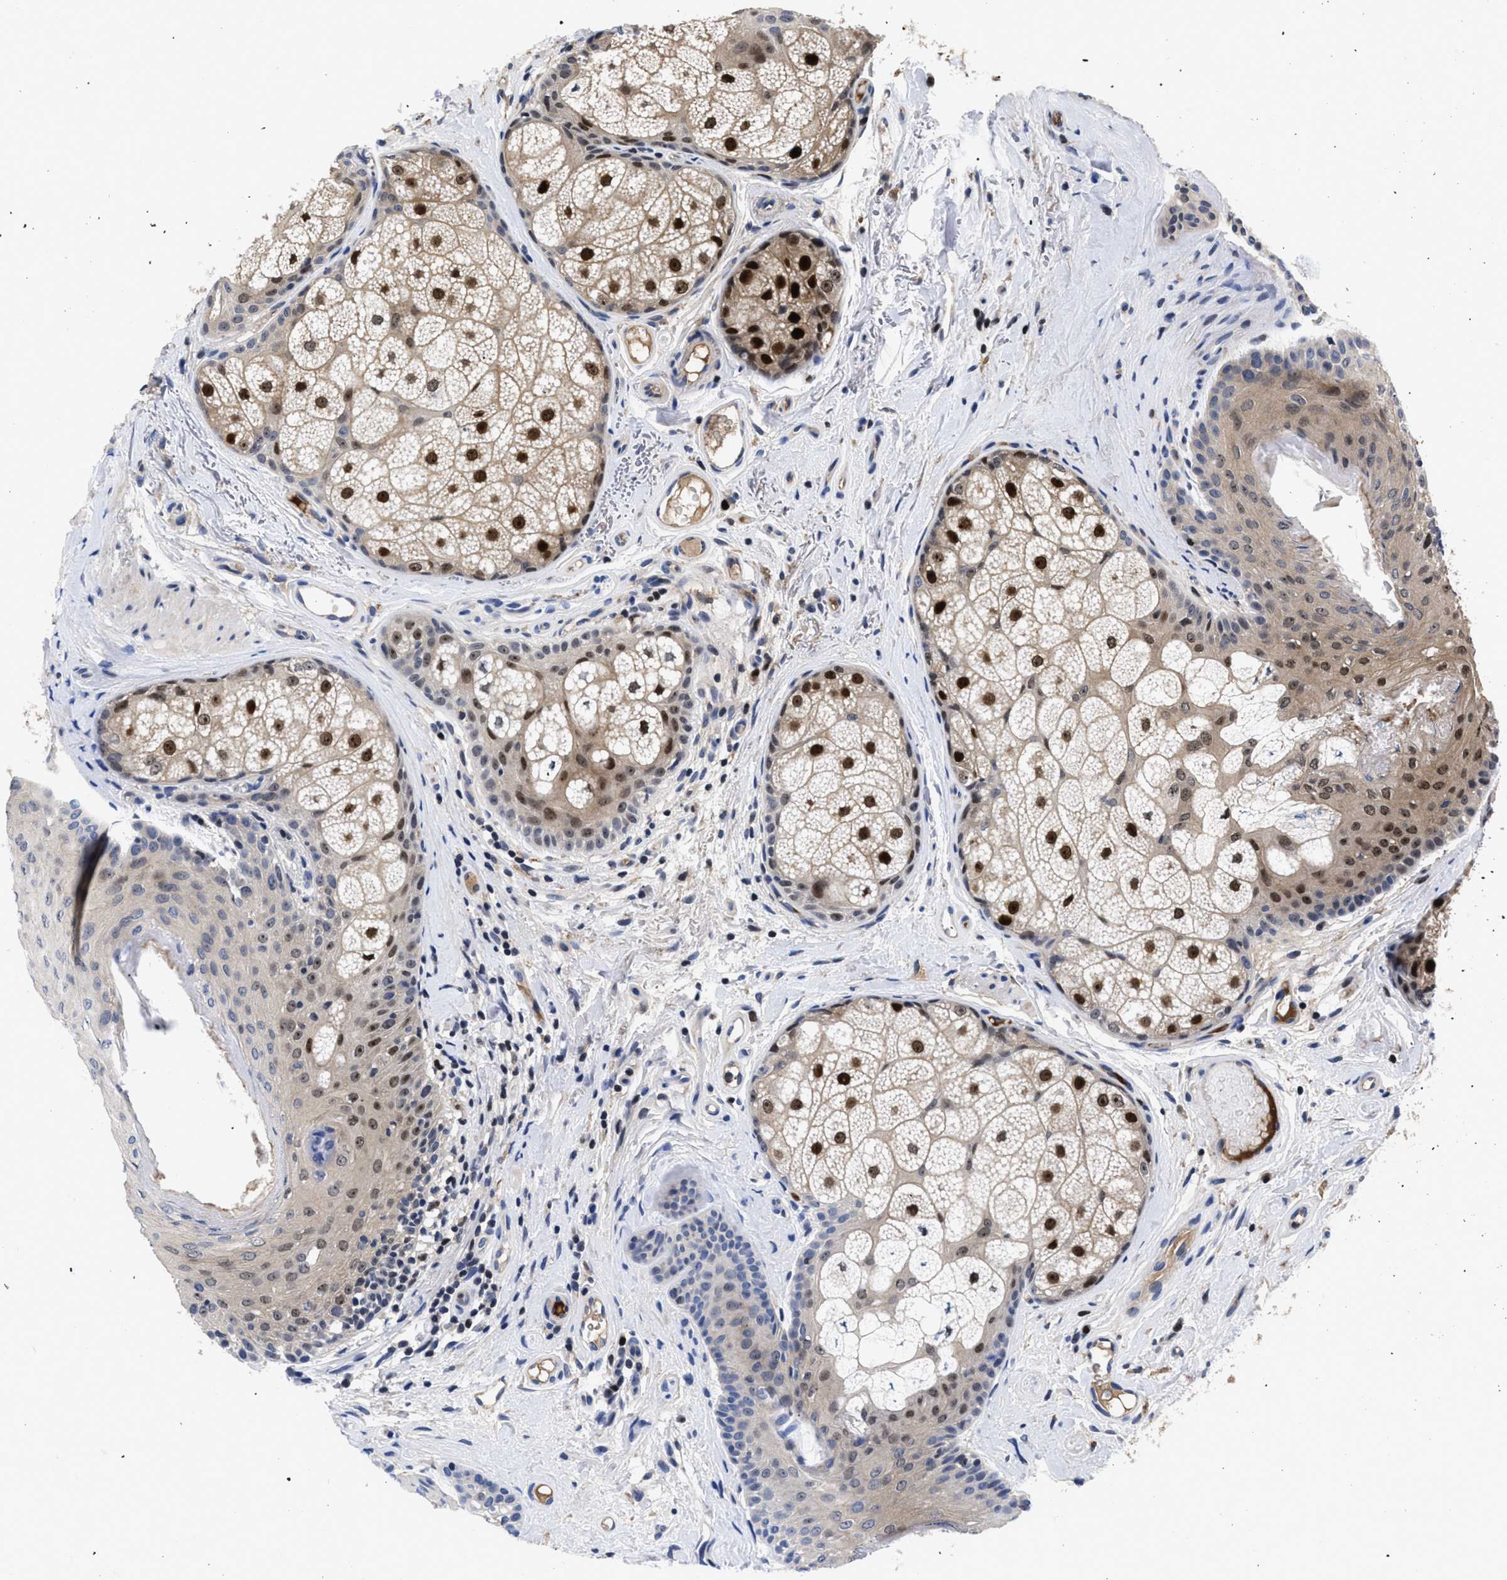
{"staining": {"intensity": "moderate", "quantity": "<25%", "location": "cytoplasmic/membranous,nuclear"}, "tissue": "oral mucosa", "cell_type": "Squamous epithelial cells", "image_type": "normal", "snomed": [{"axis": "morphology", "description": "Normal tissue, NOS"}, {"axis": "topography", "description": "Skin"}, {"axis": "topography", "description": "Oral tissue"}], "caption": "Moderate cytoplasmic/membranous,nuclear protein expression is seen in approximately <25% of squamous epithelial cells in oral mucosa.", "gene": "FAM200A", "patient": {"sex": "male", "age": 84}}